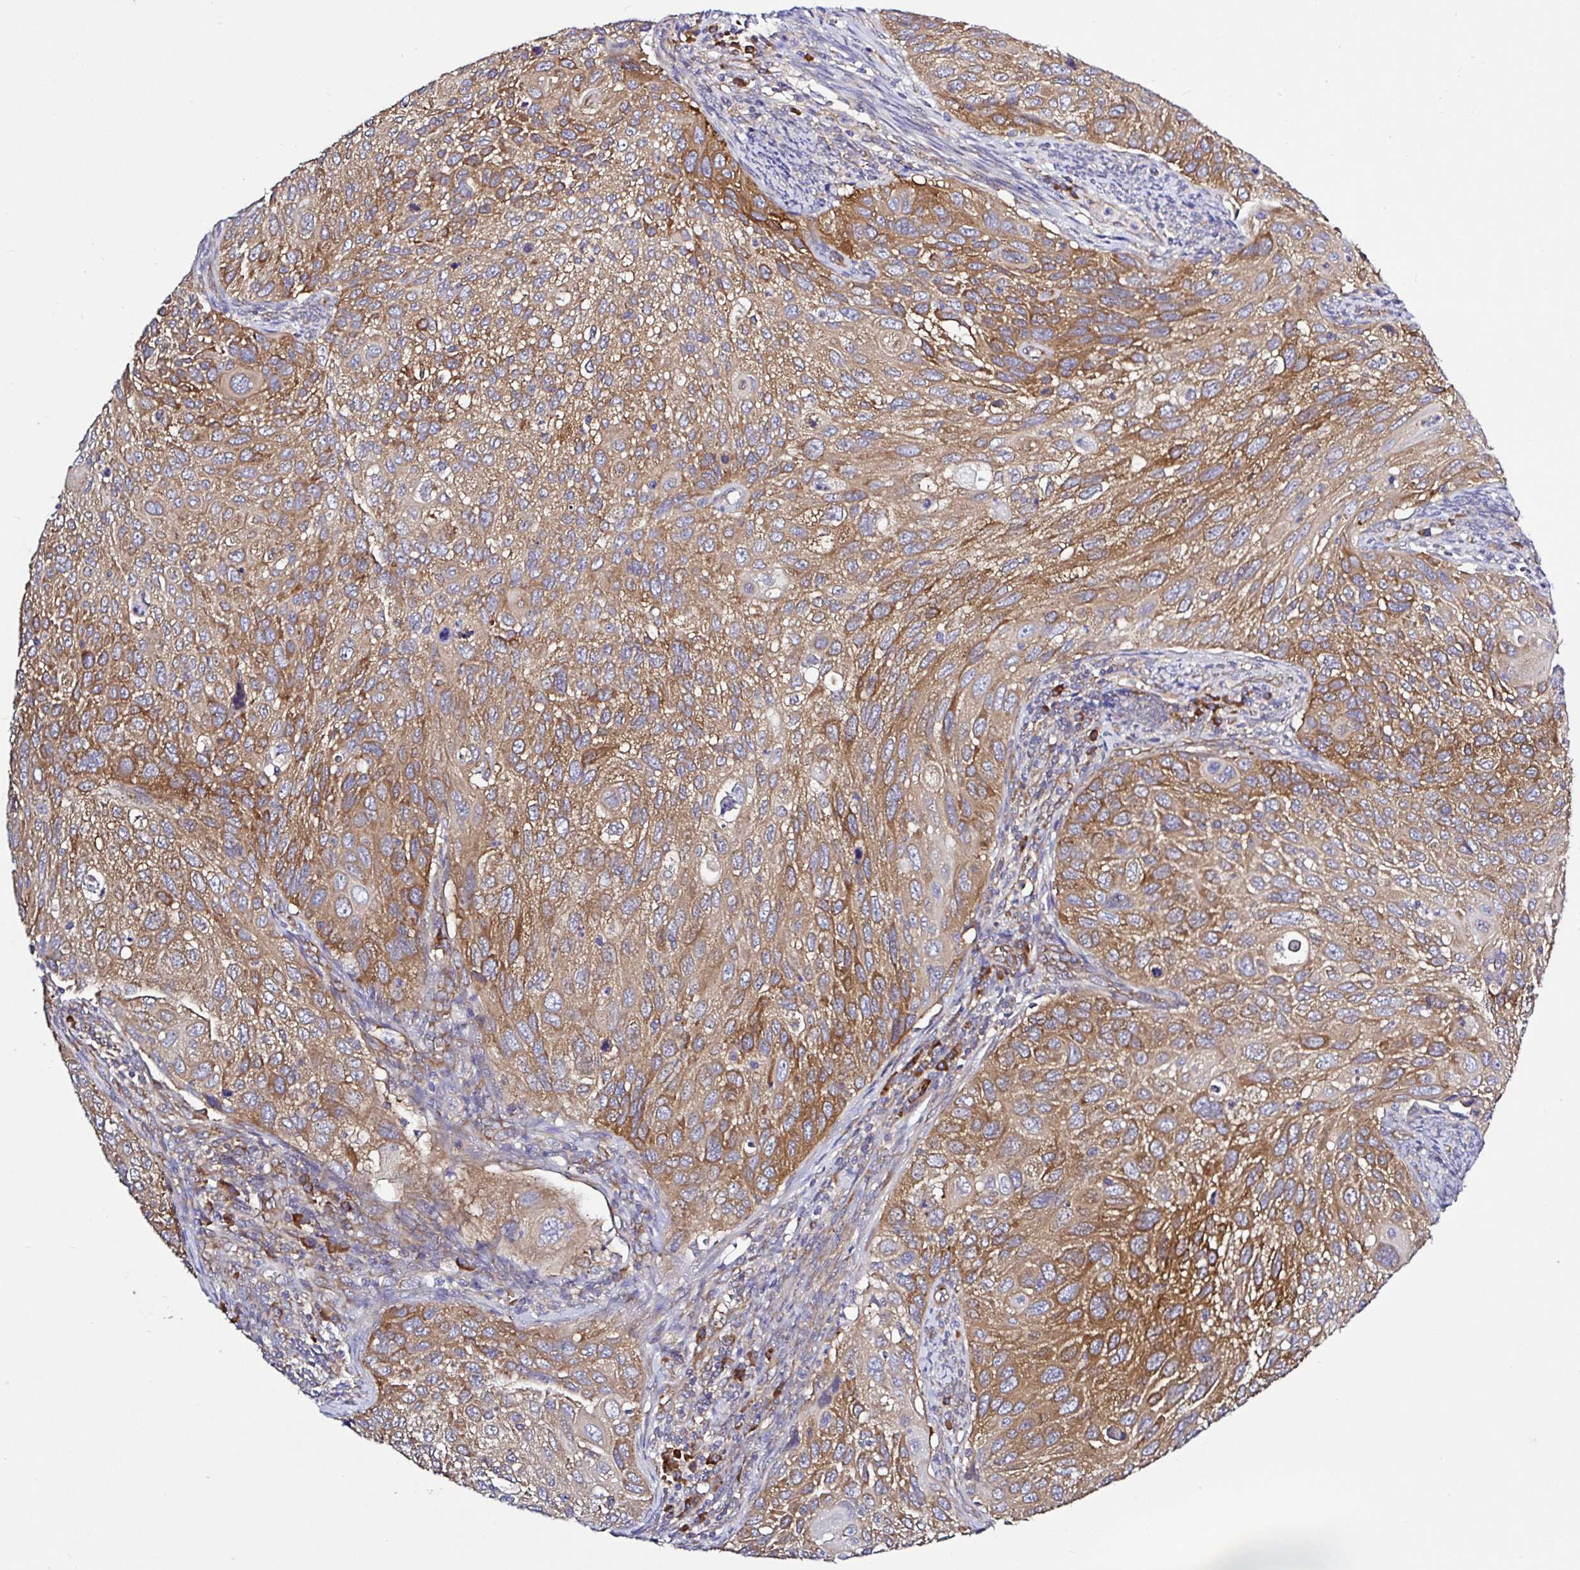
{"staining": {"intensity": "strong", "quantity": ">75%", "location": "cytoplasmic/membranous"}, "tissue": "cervical cancer", "cell_type": "Tumor cells", "image_type": "cancer", "snomed": [{"axis": "morphology", "description": "Squamous cell carcinoma, NOS"}, {"axis": "topography", "description": "Cervix"}], "caption": "Immunohistochemical staining of human cervical squamous cell carcinoma demonstrates strong cytoplasmic/membranous protein expression in approximately >75% of tumor cells.", "gene": "LARS1", "patient": {"sex": "female", "age": 70}}